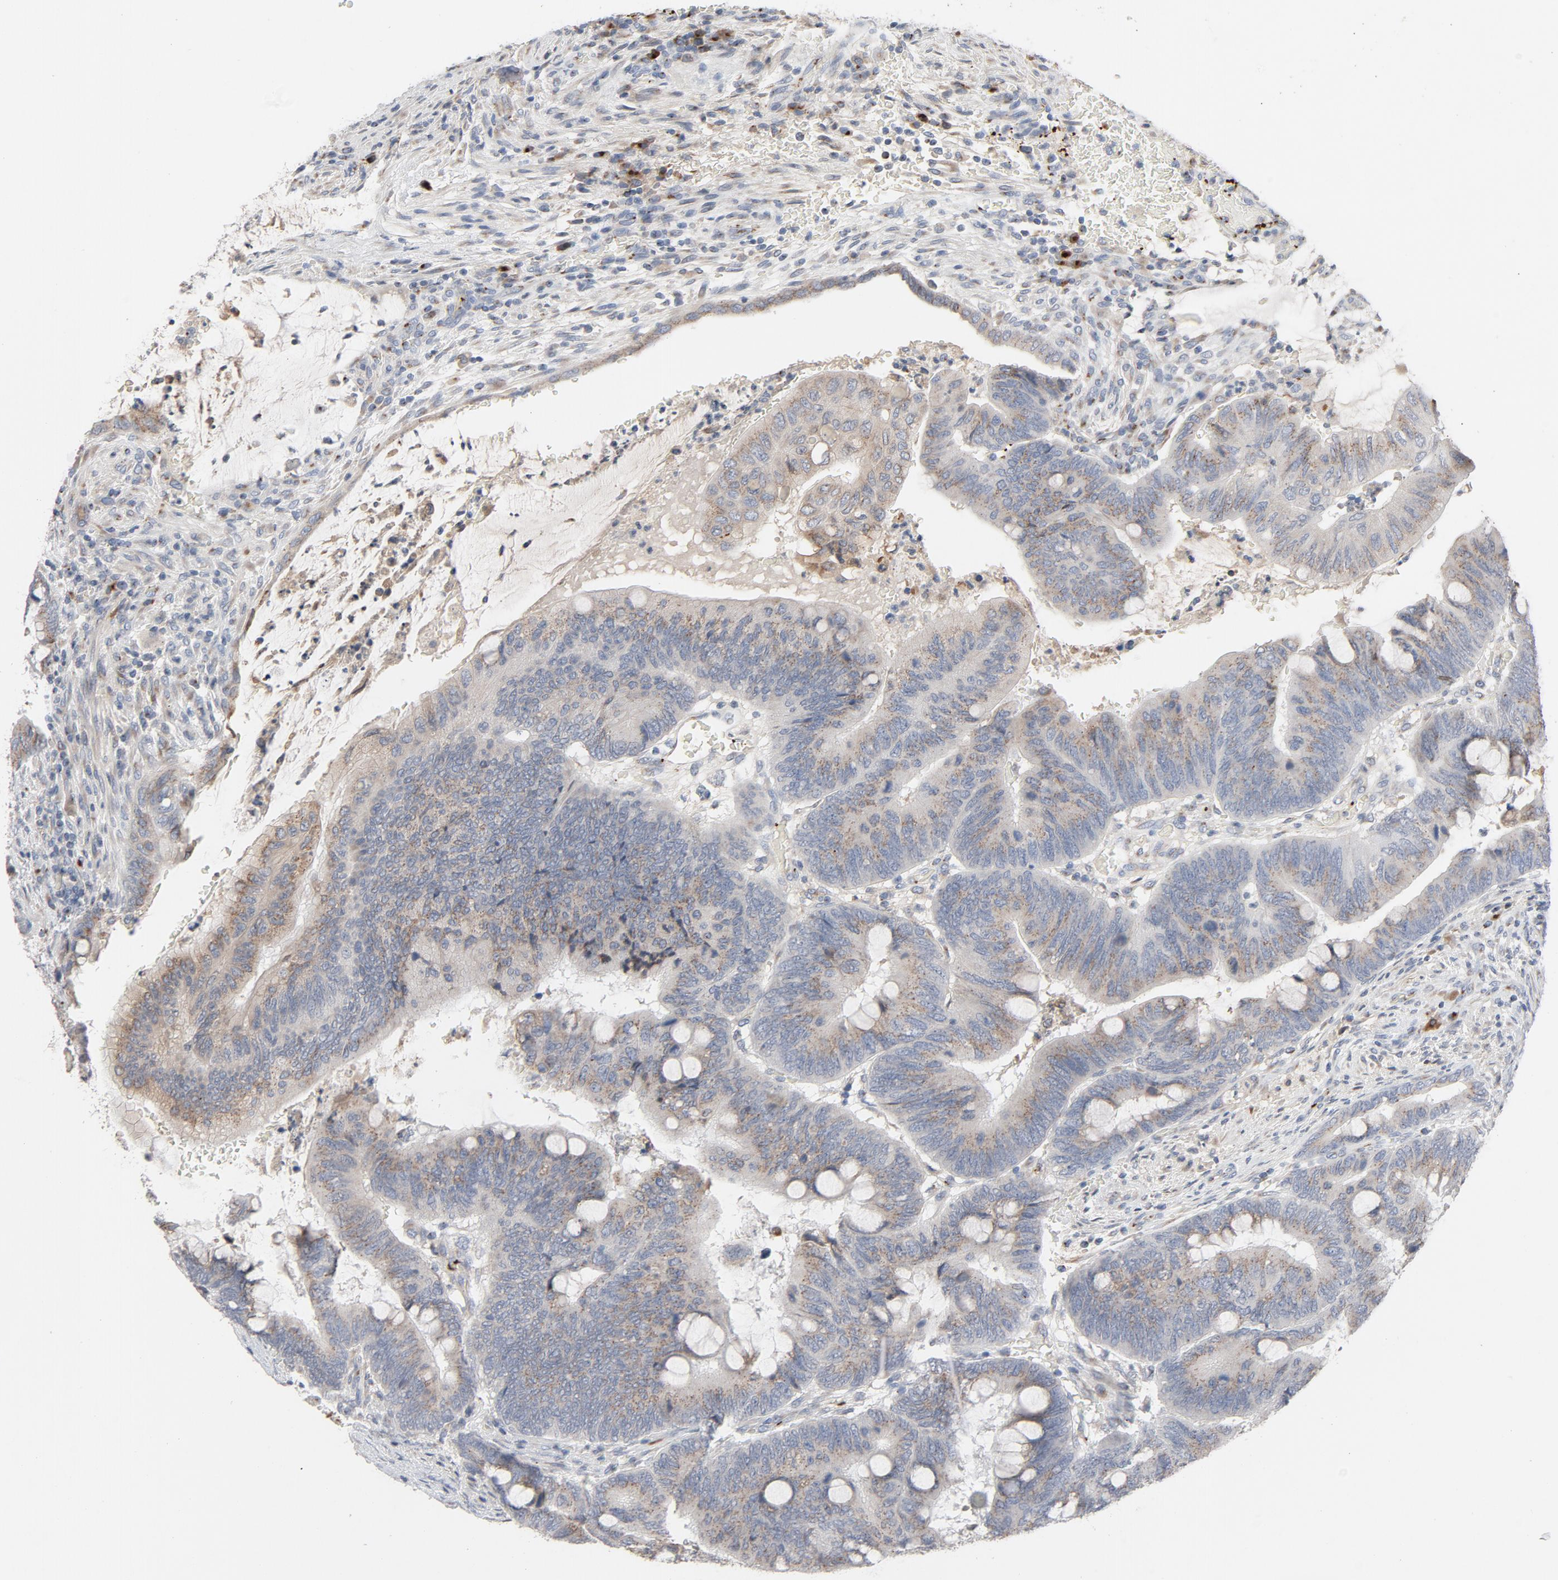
{"staining": {"intensity": "negative", "quantity": "none", "location": "none"}, "tissue": "colorectal cancer", "cell_type": "Tumor cells", "image_type": "cancer", "snomed": [{"axis": "morphology", "description": "Normal tissue, NOS"}, {"axis": "morphology", "description": "Adenocarcinoma, NOS"}, {"axis": "topography", "description": "Rectum"}], "caption": "Tumor cells are negative for protein expression in human colorectal adenocarcinoma.", "gene": "LMAN2", "patient": {"sex": "male", "age": 92}}